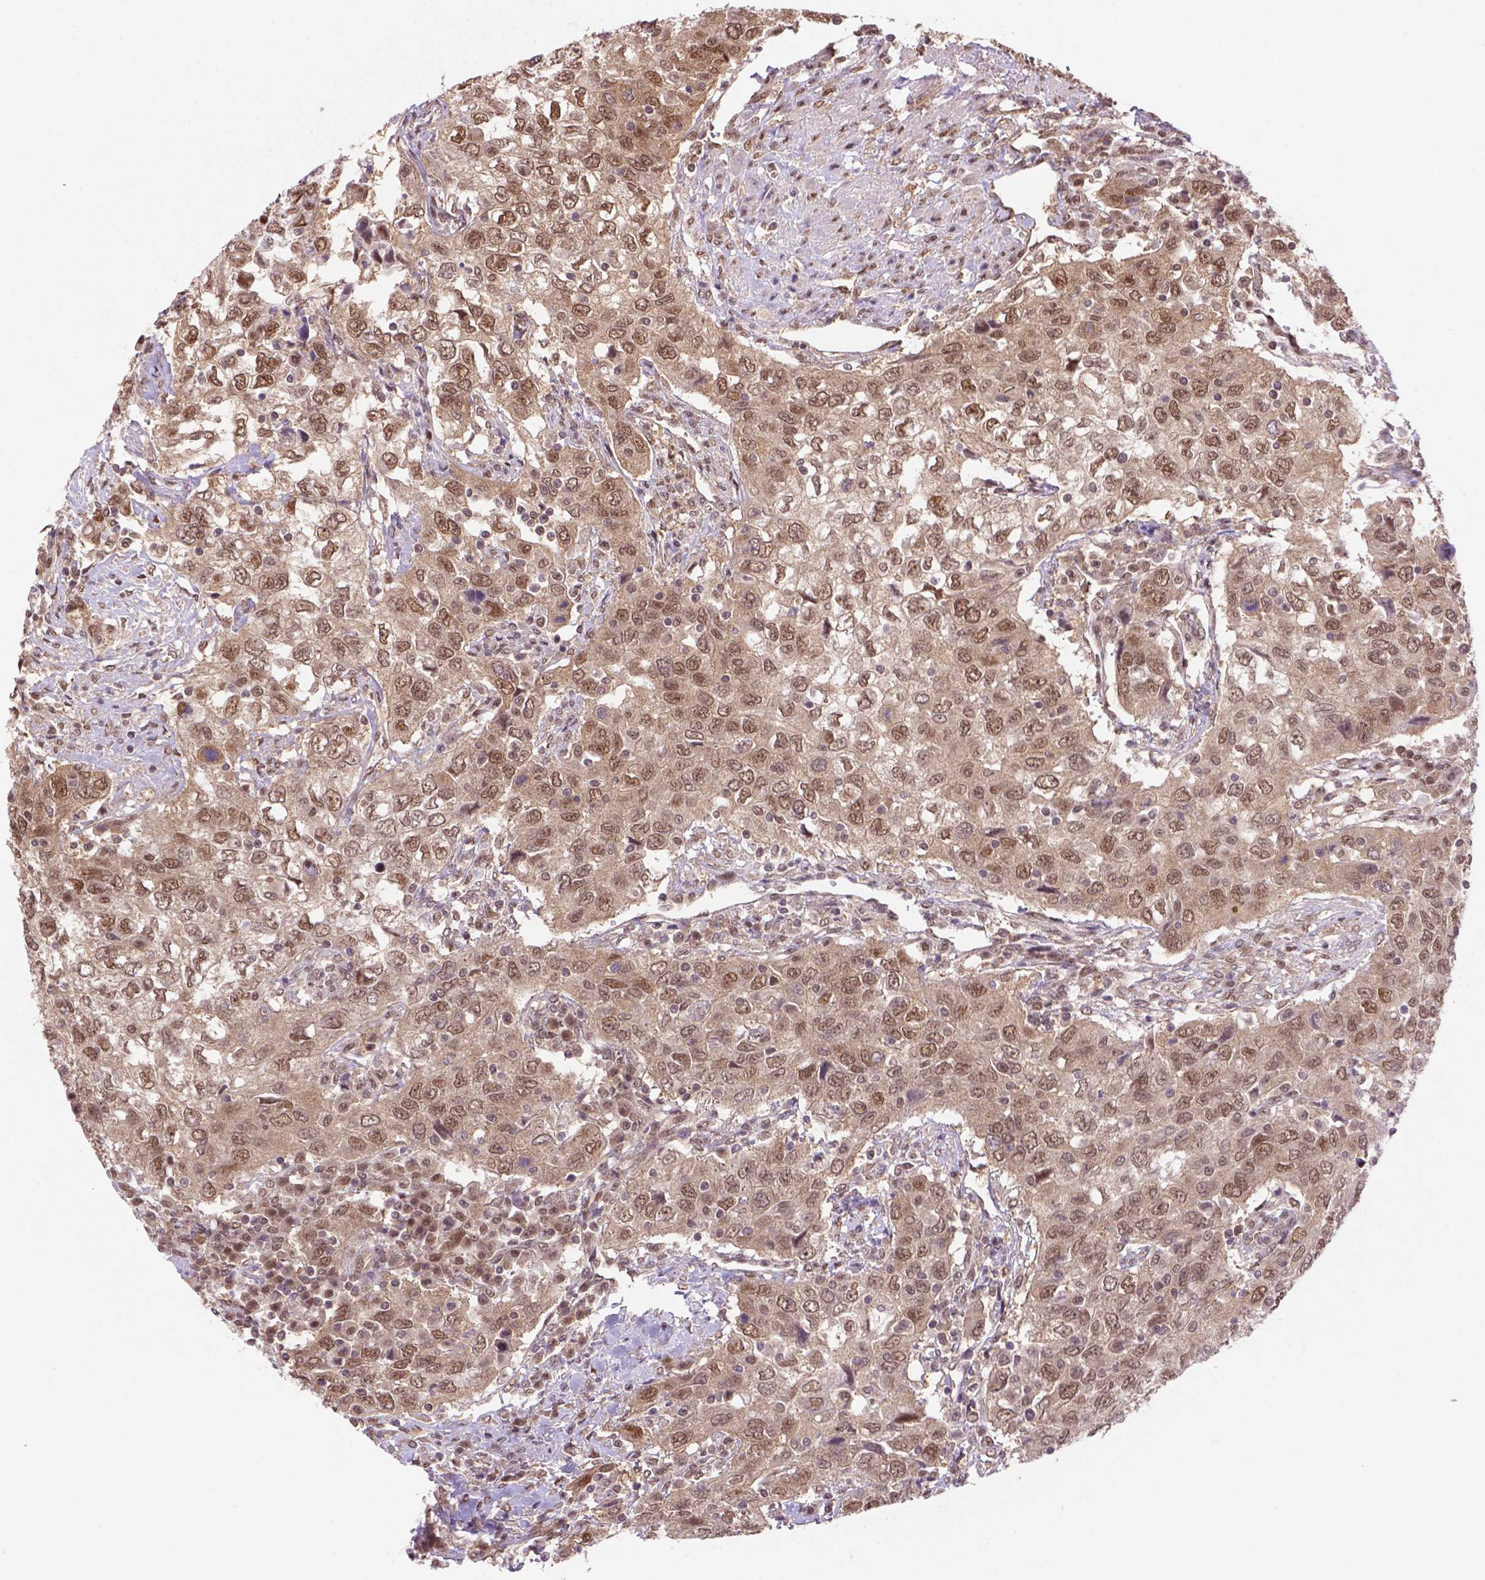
{"staining": {"intensity": "moderate", "quantity": ">75%", "location": "cytoplasmic/membranous,nuclear"}, "tissue": "urothelial cancer", "cell_type": "Tumor cells", "image_type": "cancer", "snomed": [{"axis": "morphology", "description": "Urothelial carcinoma, High grade"}, {"axis": "topography", "description": "Urinary bladder"}], "caption": "Protein analysis of urothelial cancer tissue displays moderate cytoplasmic/membranous and nuclear positivity in about >75% of tumor cells.", "gene": "PSMC2", "patient": {"sex": "male", "age": 76}}